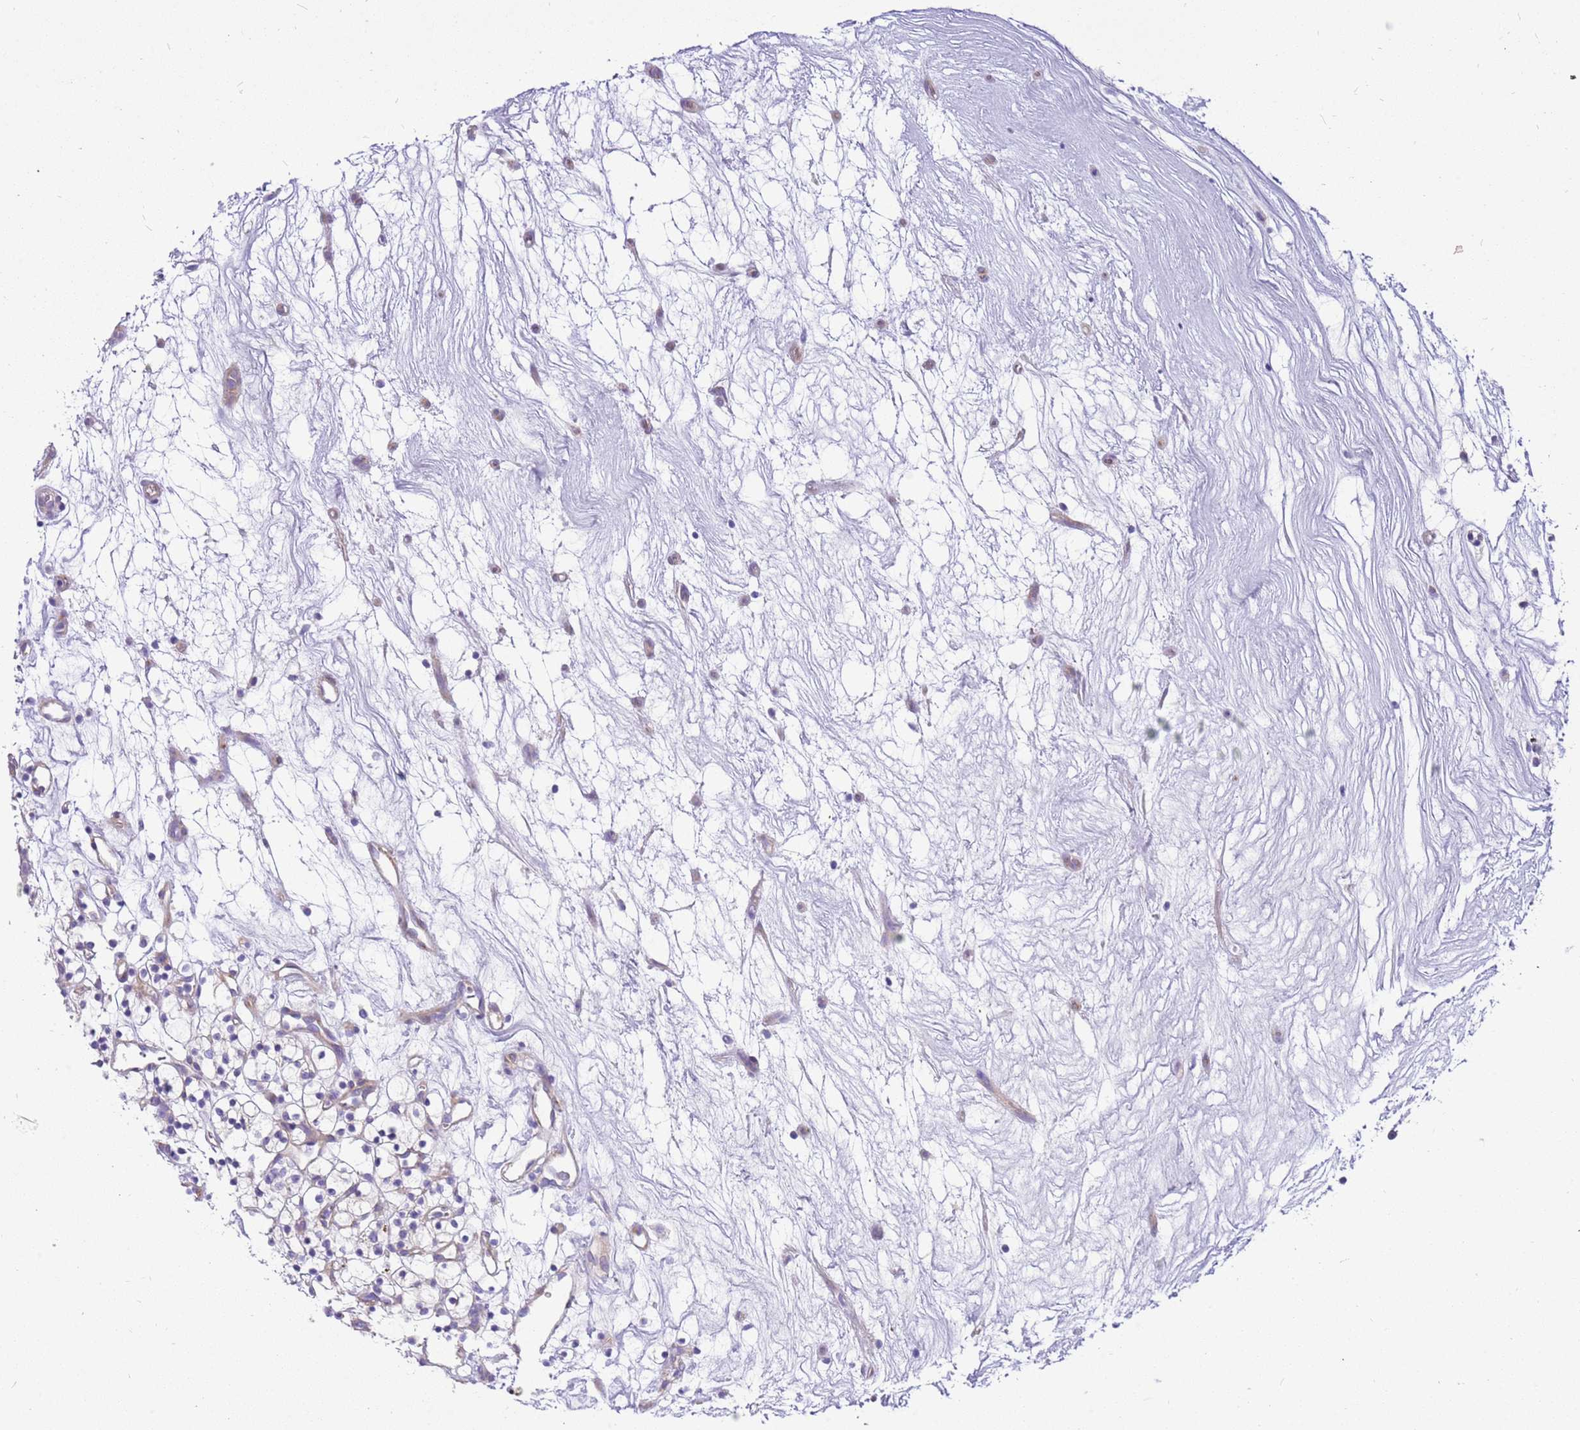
{"staining": {"intensity": "negative", "quantity": "none", "location": "none"}, "tissue": "renal cancer", "cell_type": "Tumor cells", "image_type": "cancer", "snomed": [{"axis": "morphology", "description": "Adenocarcinoma, NOS"}, {"axis": "topography", "description": "Kidney"}], "caption": "An IHC photomicrograph of adenocarcinoma (renal) is shown. There is no staining in tumor cells of adenocarcinoma (renal).", "gene": "SERINC3", "patient": {"sex": "female", "age": 57}}